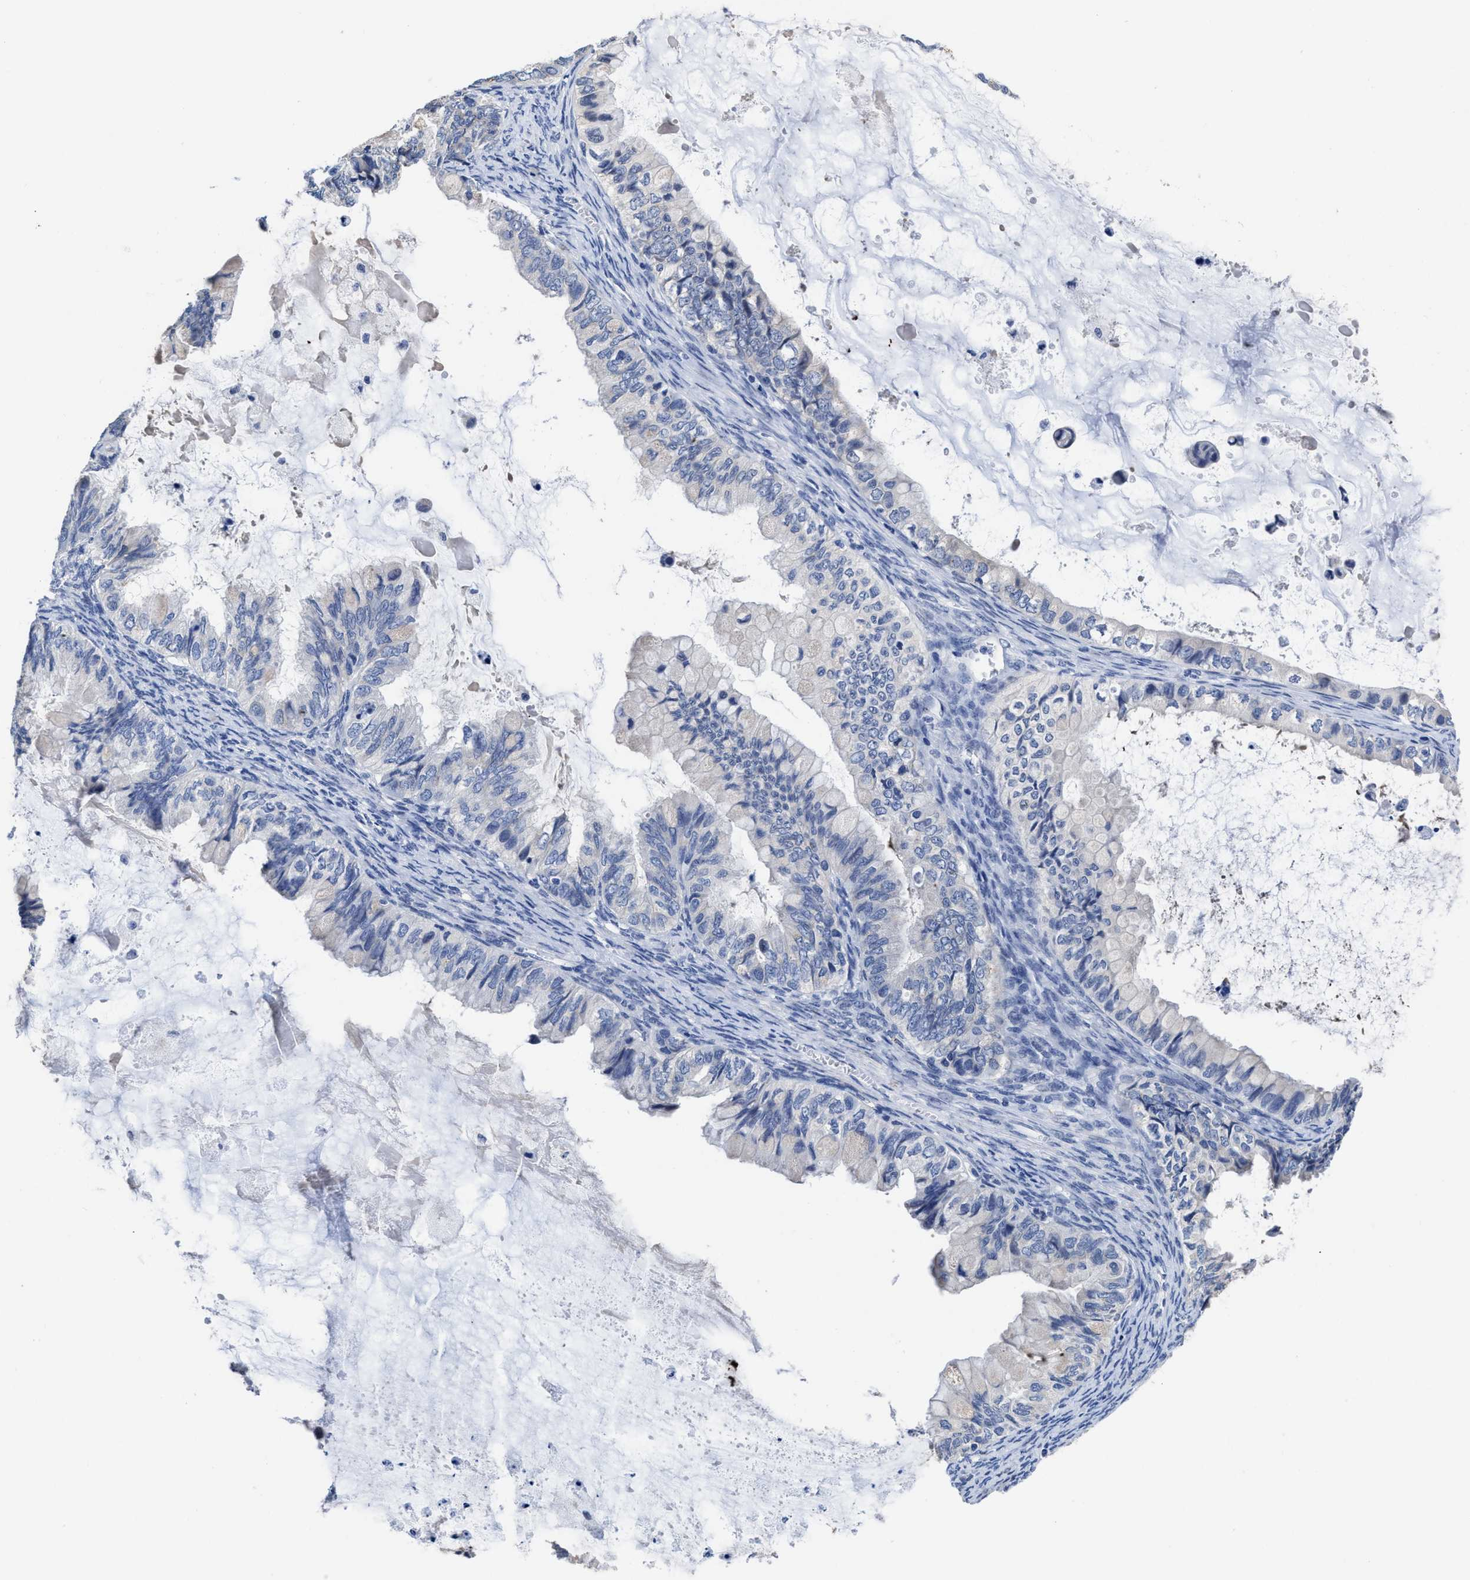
{"staining": {"intensity": "negative", "quantity": "none", "location": "none"}, "tissue": "ovarian cancer", "cell_type": "Tumor cells", "image_type": "cancer", "snomed": [{"axis": "morphology", "description": "Cystadenocarcinoma, mucinous, NOS"}, {"axis": "topography", "description": "Ovary"}], "caption": "A high-resolution micrograph shows IHC staining of mucinous cystadenocarcinoma (ovarian), which shows no significant staining in tumor cells. (Brightfield microscopy of DAB (3,3'-diaminobenzidine) immunohistochemistry at high magnification).", "gene": "HOOK1", "patient": {"sex": "female", "age": 80}}